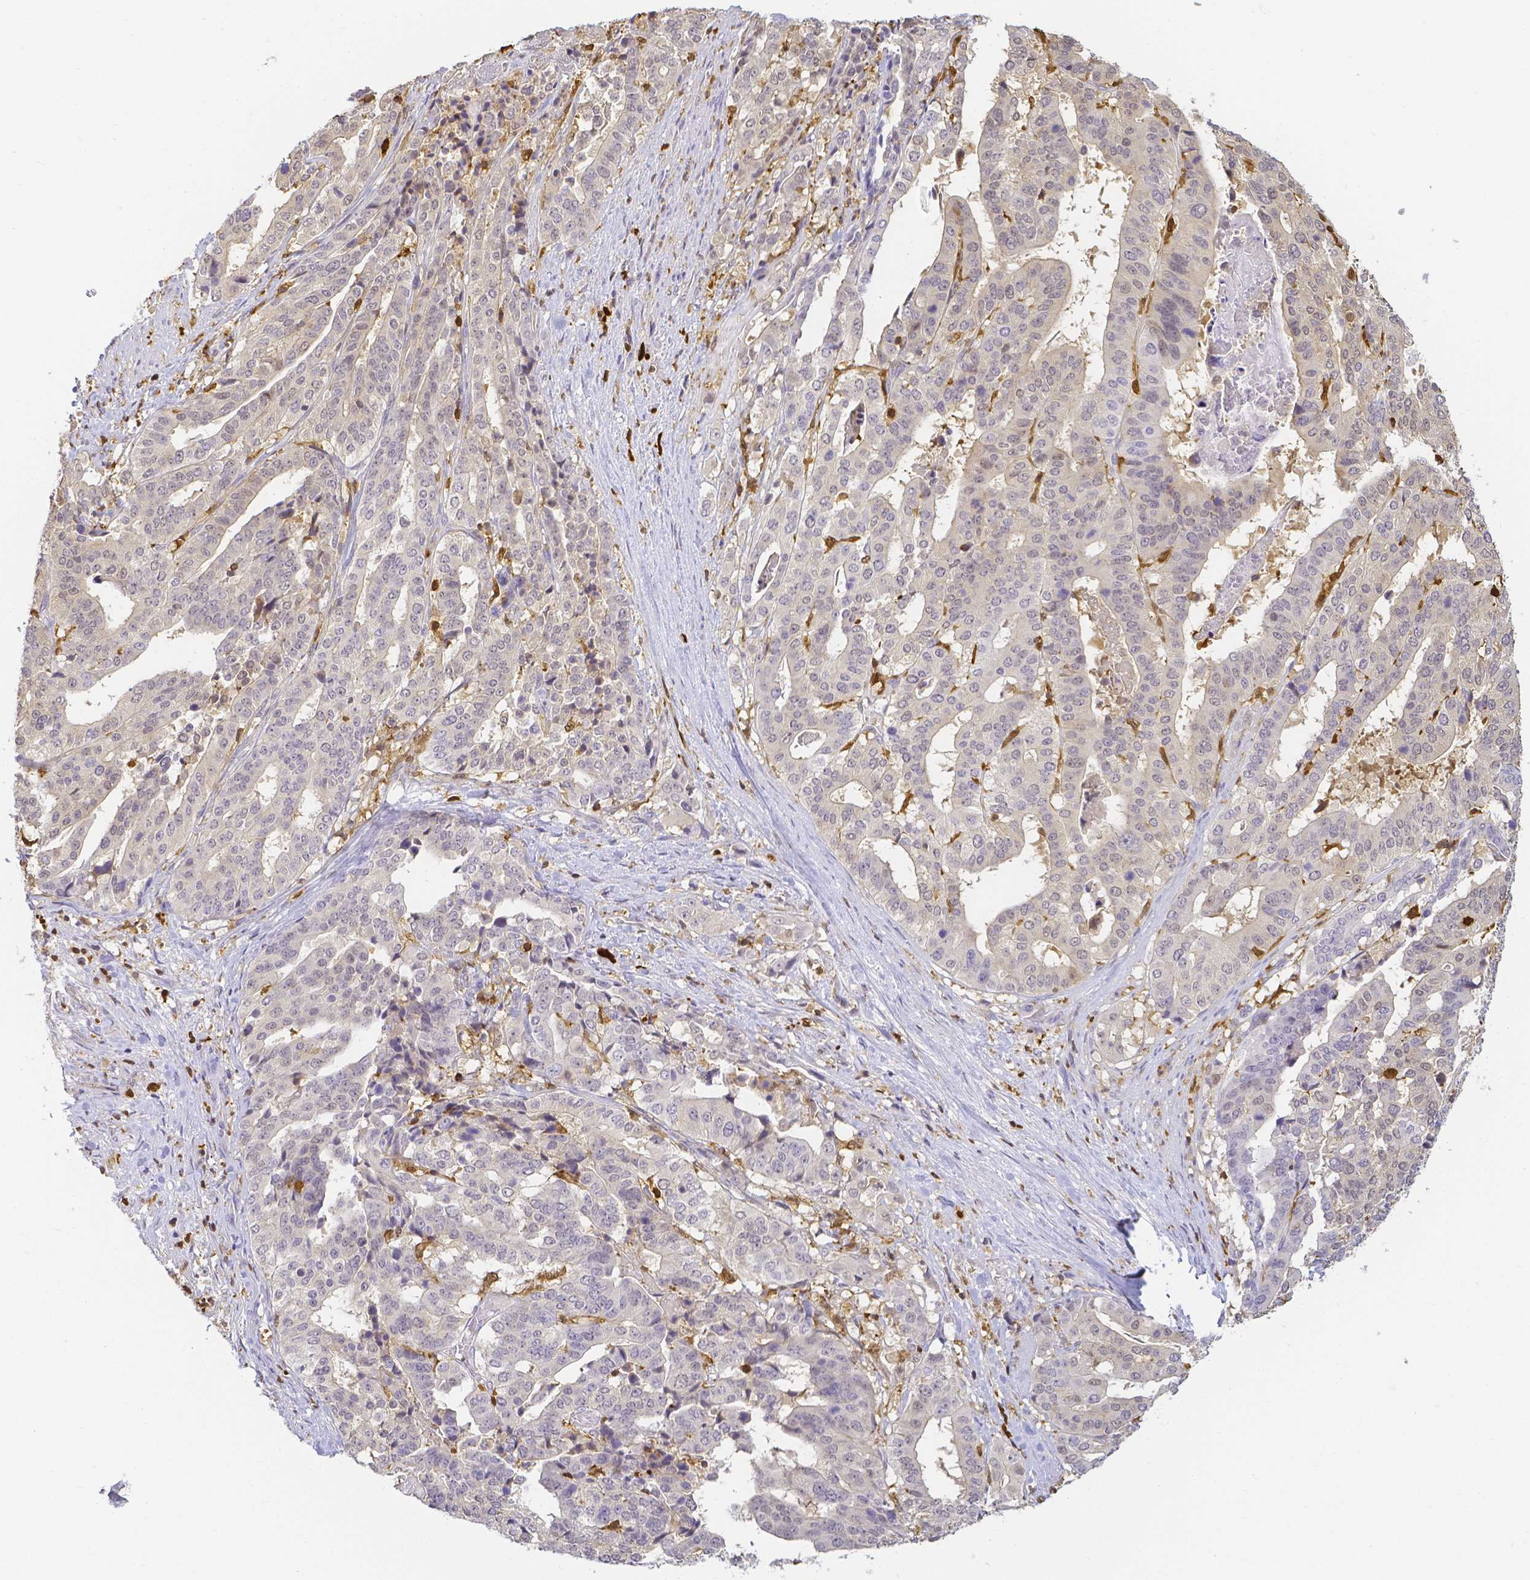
{"staining": {"intensity": "negative", "quantity": "none", "location": "none"}, "tissue": "stomach cancer", "cell_type": "Tumor cells", "image_type": "cancer", "snomed": [{"axis": "morphology", "description": "Adenocarcinoma, NOS"}, {"axis": "topography", "description": "Stomach"}], "caption": "Micrograph shows no significant protein staining in tumor cells of stomach cancer (adenocarcinoma). (DAB IHC with hematoxylin counter stain).", "gene": "COTL1", "patient": {"sex": "male", "age": 48}}